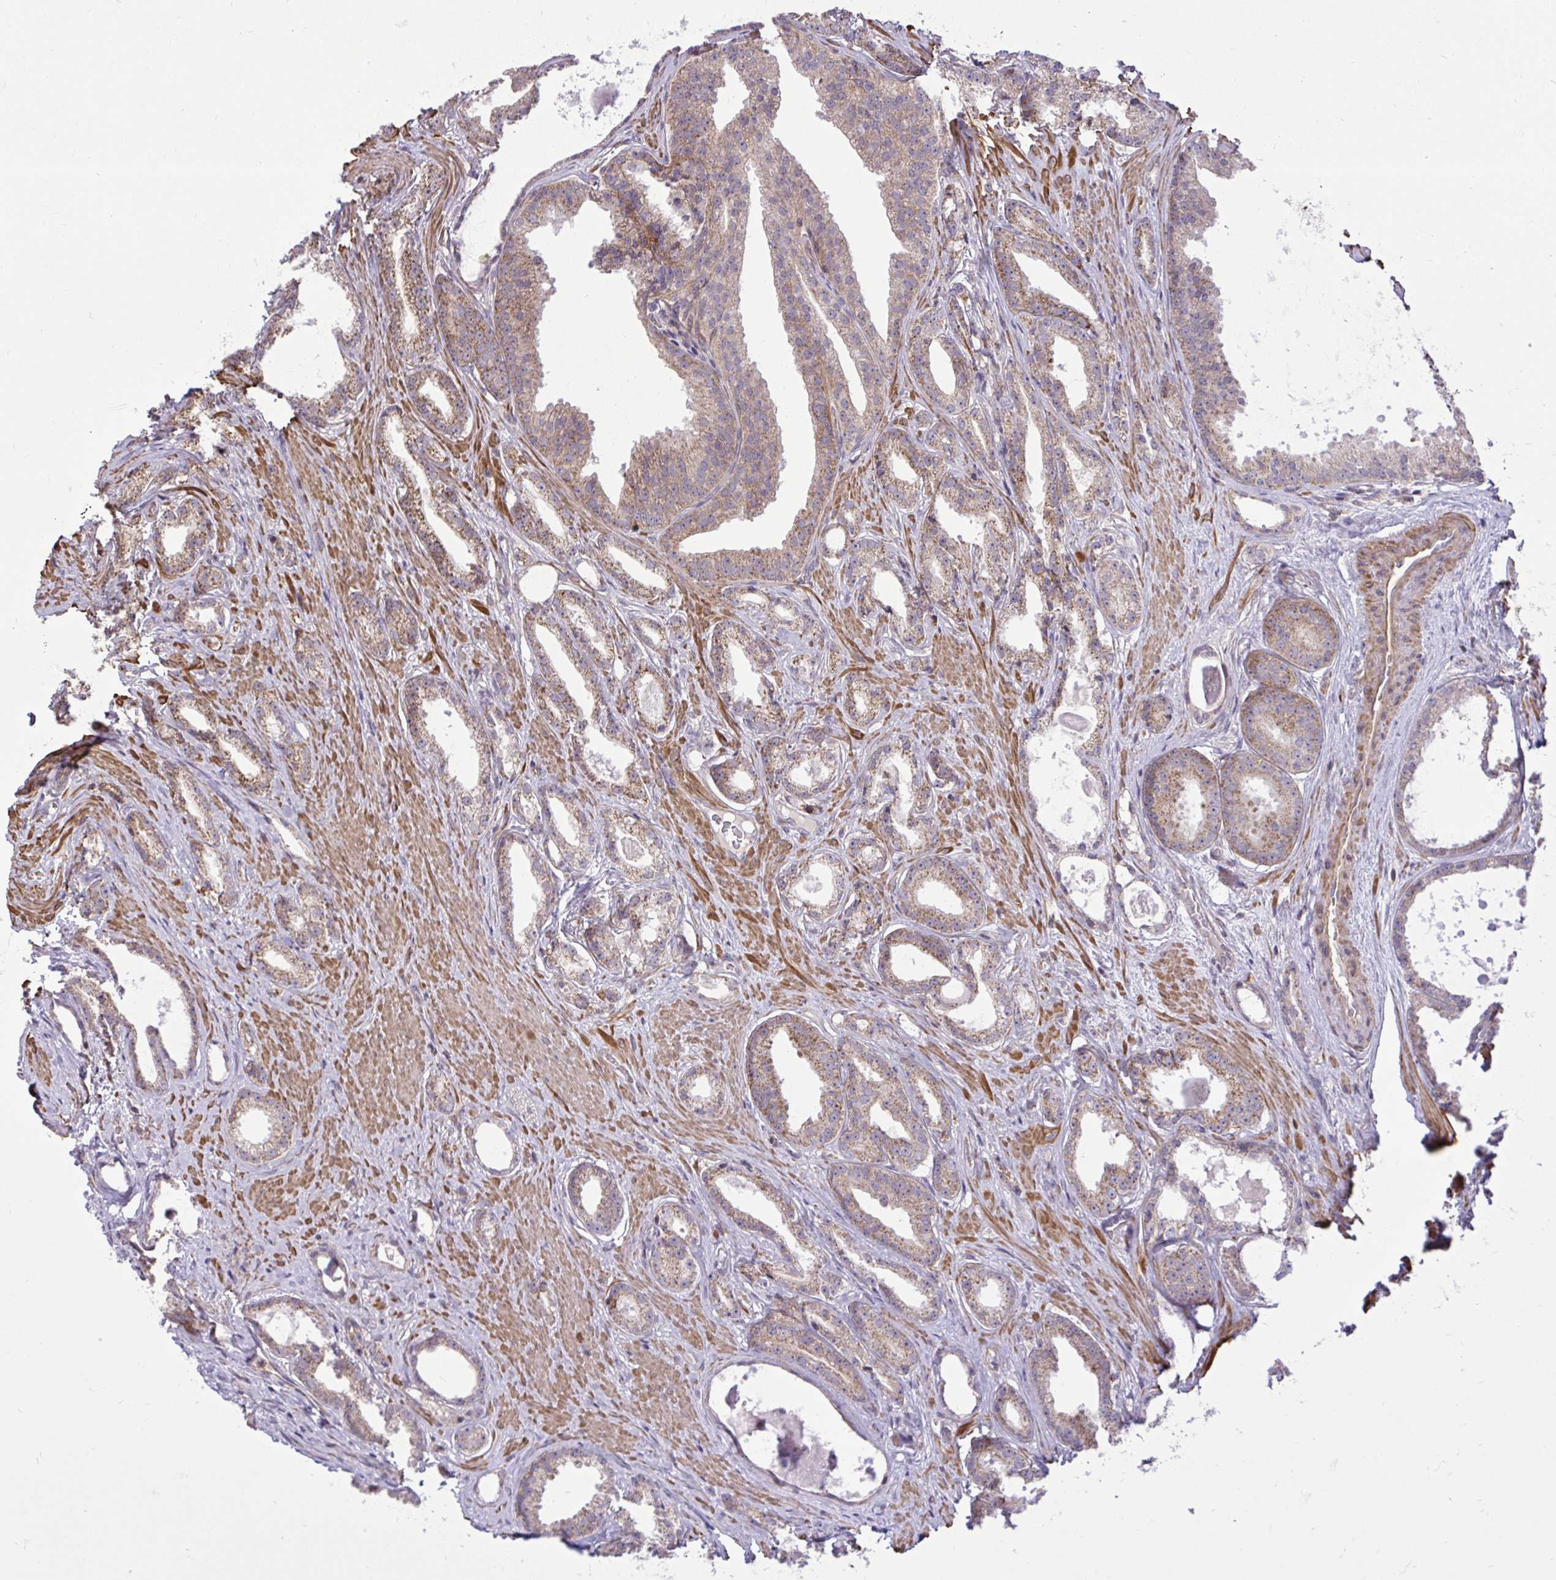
{"staining": {"intensity": "moderate", "quantity": ">75%", "location": "cytoplasmic/membranous"}, "tissue": "prostate cancer", "cell_type": "Tumor cells", "image_type": "cancer", "snomed": [{"axis": "morphology", "description": "Adenocarcinoma, Low grade"}, {"axis": "topography", "description": "Prostate"}], "caption": "An immunohistochemistry histopathology image of neoplastic tissue is shown. Protein staining in brown labels moderate cytoplasmic/membranous positivity in adenocarcinoma (low-grade) (prostate) within tumor cells.", "gene": "SLC7A5", "patient": {"sex": "male", "age": 65}}